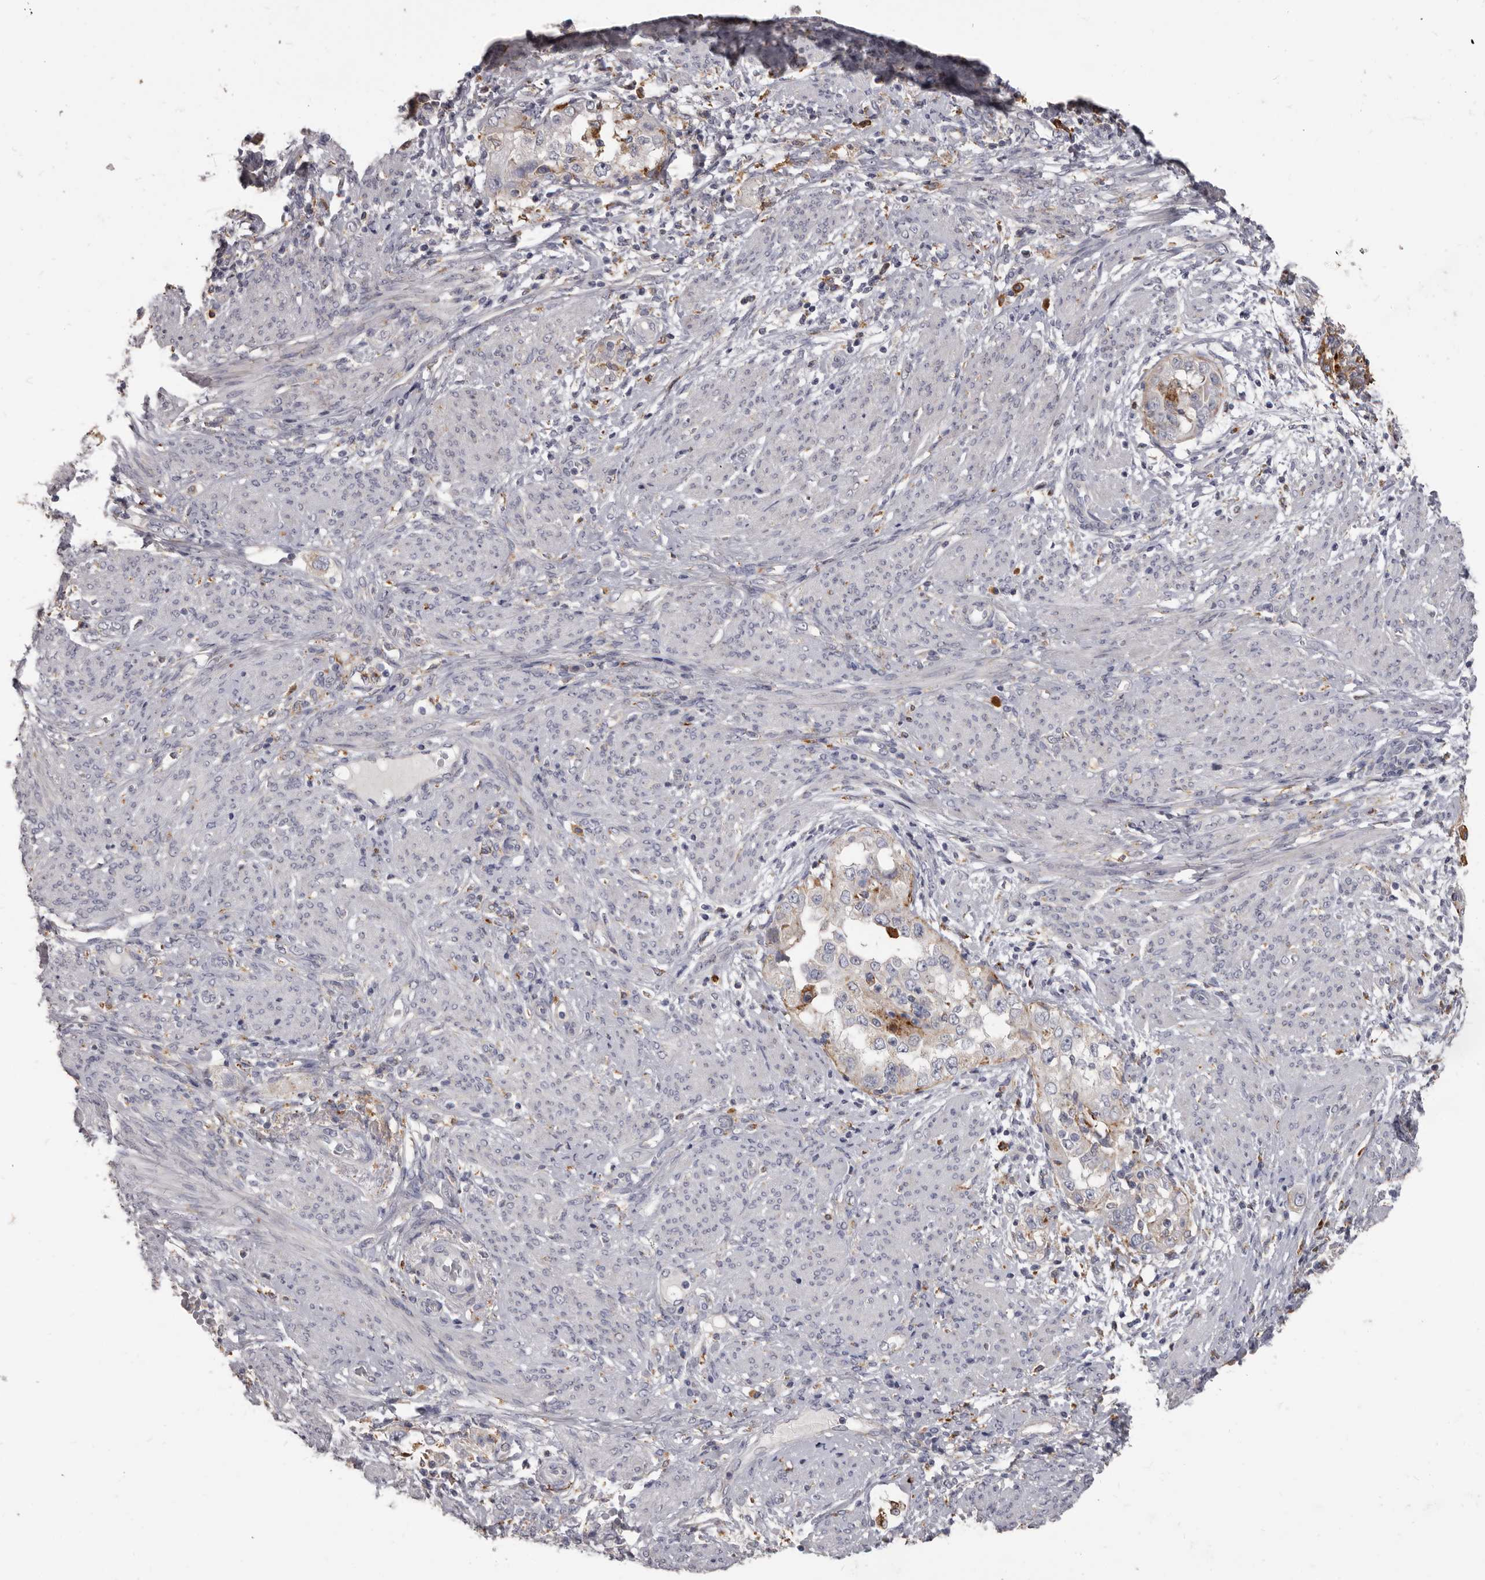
{"staining": {"intensity": "weak", "quantity": "<25%", "location": "cytoplasmic/membranous"}, "tissue": "endometrial cancer", "cell_type": "Tumor cells", "image_type": "cancer", "snomed": [{"axis": "morphology", "description": "Adenocarcinoma, NOS"}, {"axis": "topography", "description": "Endometrium"}], "caption": "There is no significant expression in tumor cells of endometrial cancer. (DAB (3,3'-diaminobenzidine) immunohistochemistry (IHC), high magnification).", "gene": "PI4K2A", "patient": {"sex": "female", "age": 85}}